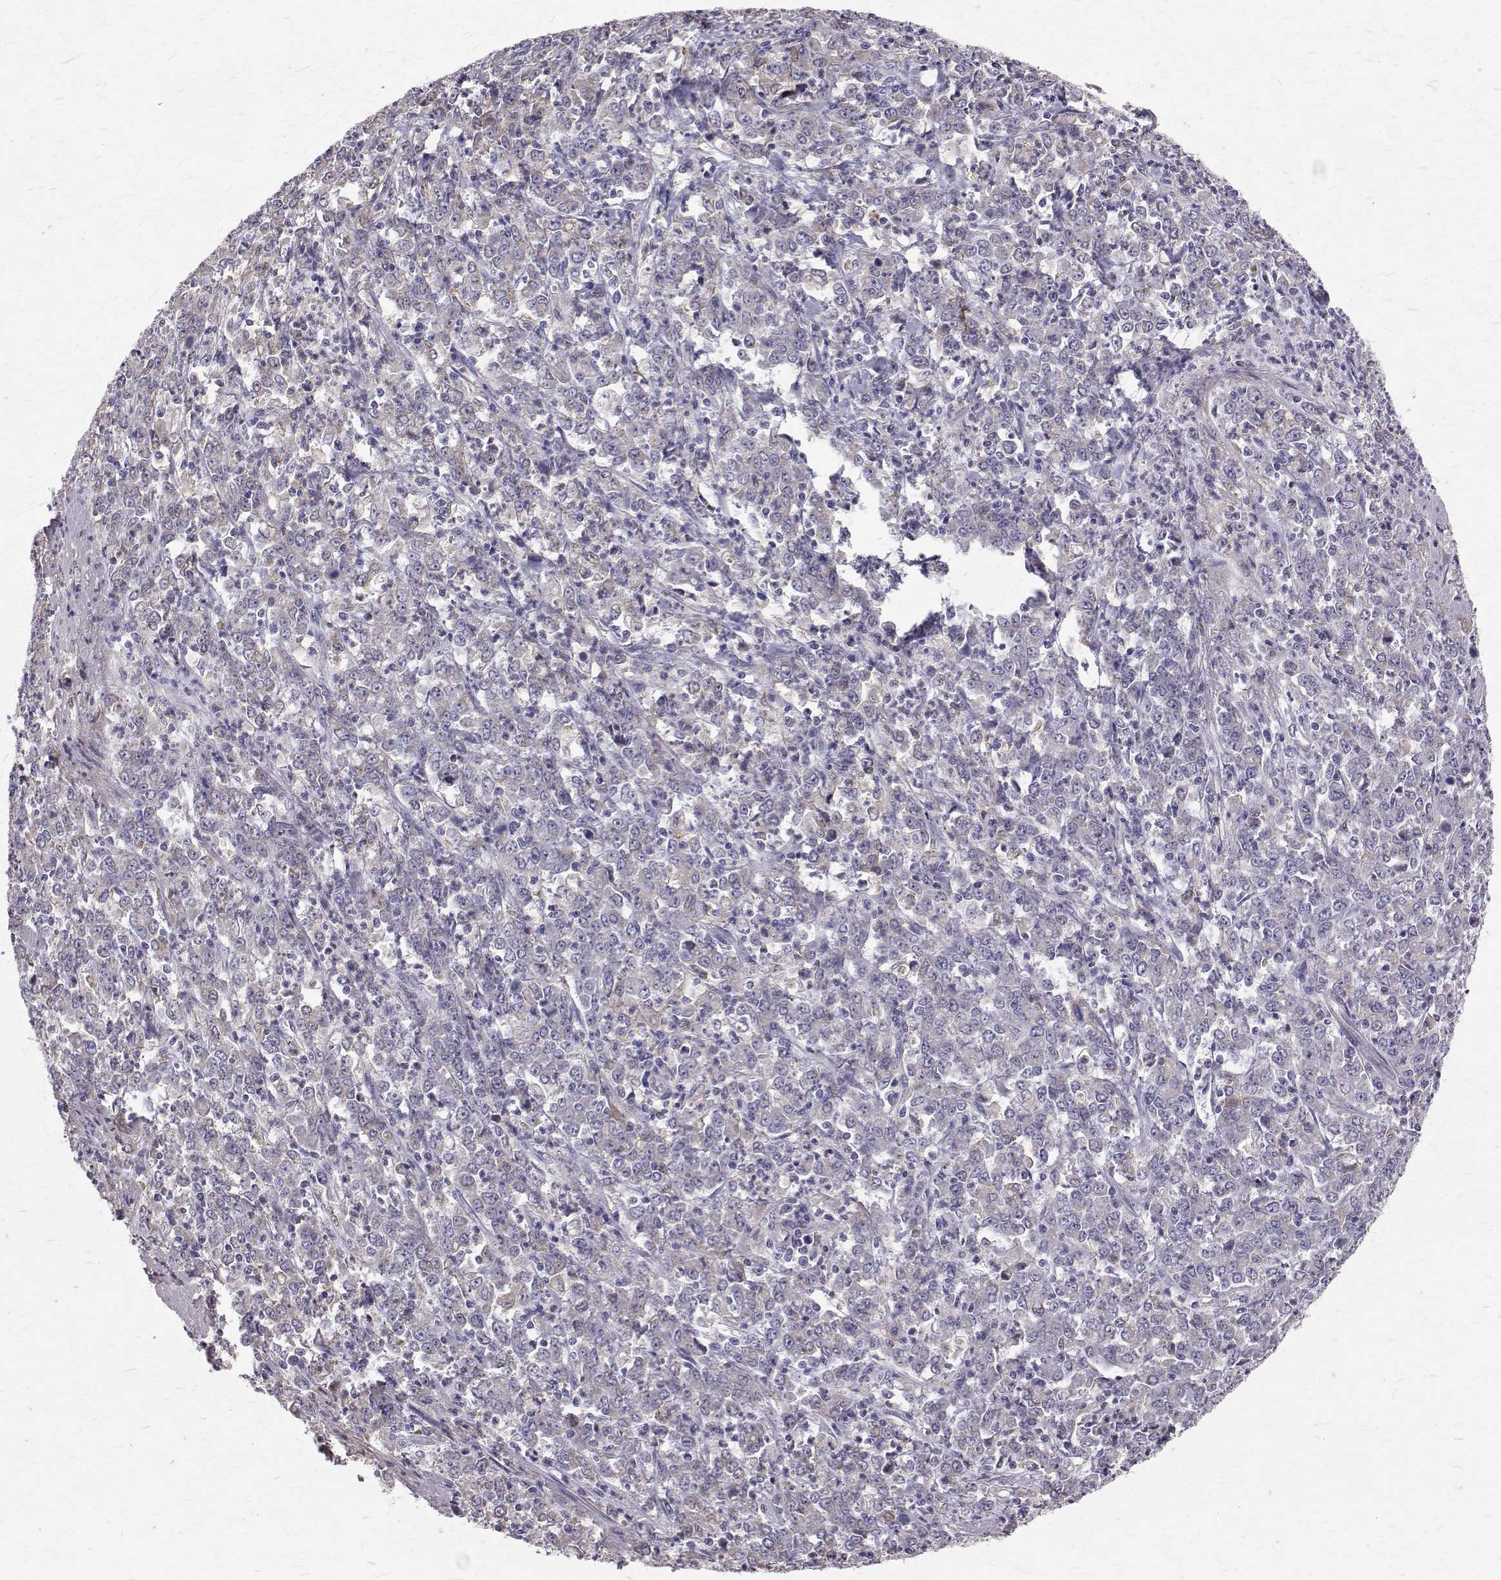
{"staining": {"intensity": "negative", "quantity": "none", "location": "none"}, "tissue": "stomach cancer", "cell_type": "Tumor cells", "image_type": "cancer", "snomed": [{"axis": "morphology", "description": "Adenocarcinoma, NOS"}, {"axis": "topography", "description": "Stomach, lower"}], "caption": "Immunohistochemical staining of stomach cancer exhibits no significant positivity in tumor cells. The staining was performed using DAB to visualize the protein expression in brown, while the nuclei were stained in blue with hematoxylin (Magnification: 20x).", "gene": "CCDC89", "patient": {"sex": "female", "age": 71}}